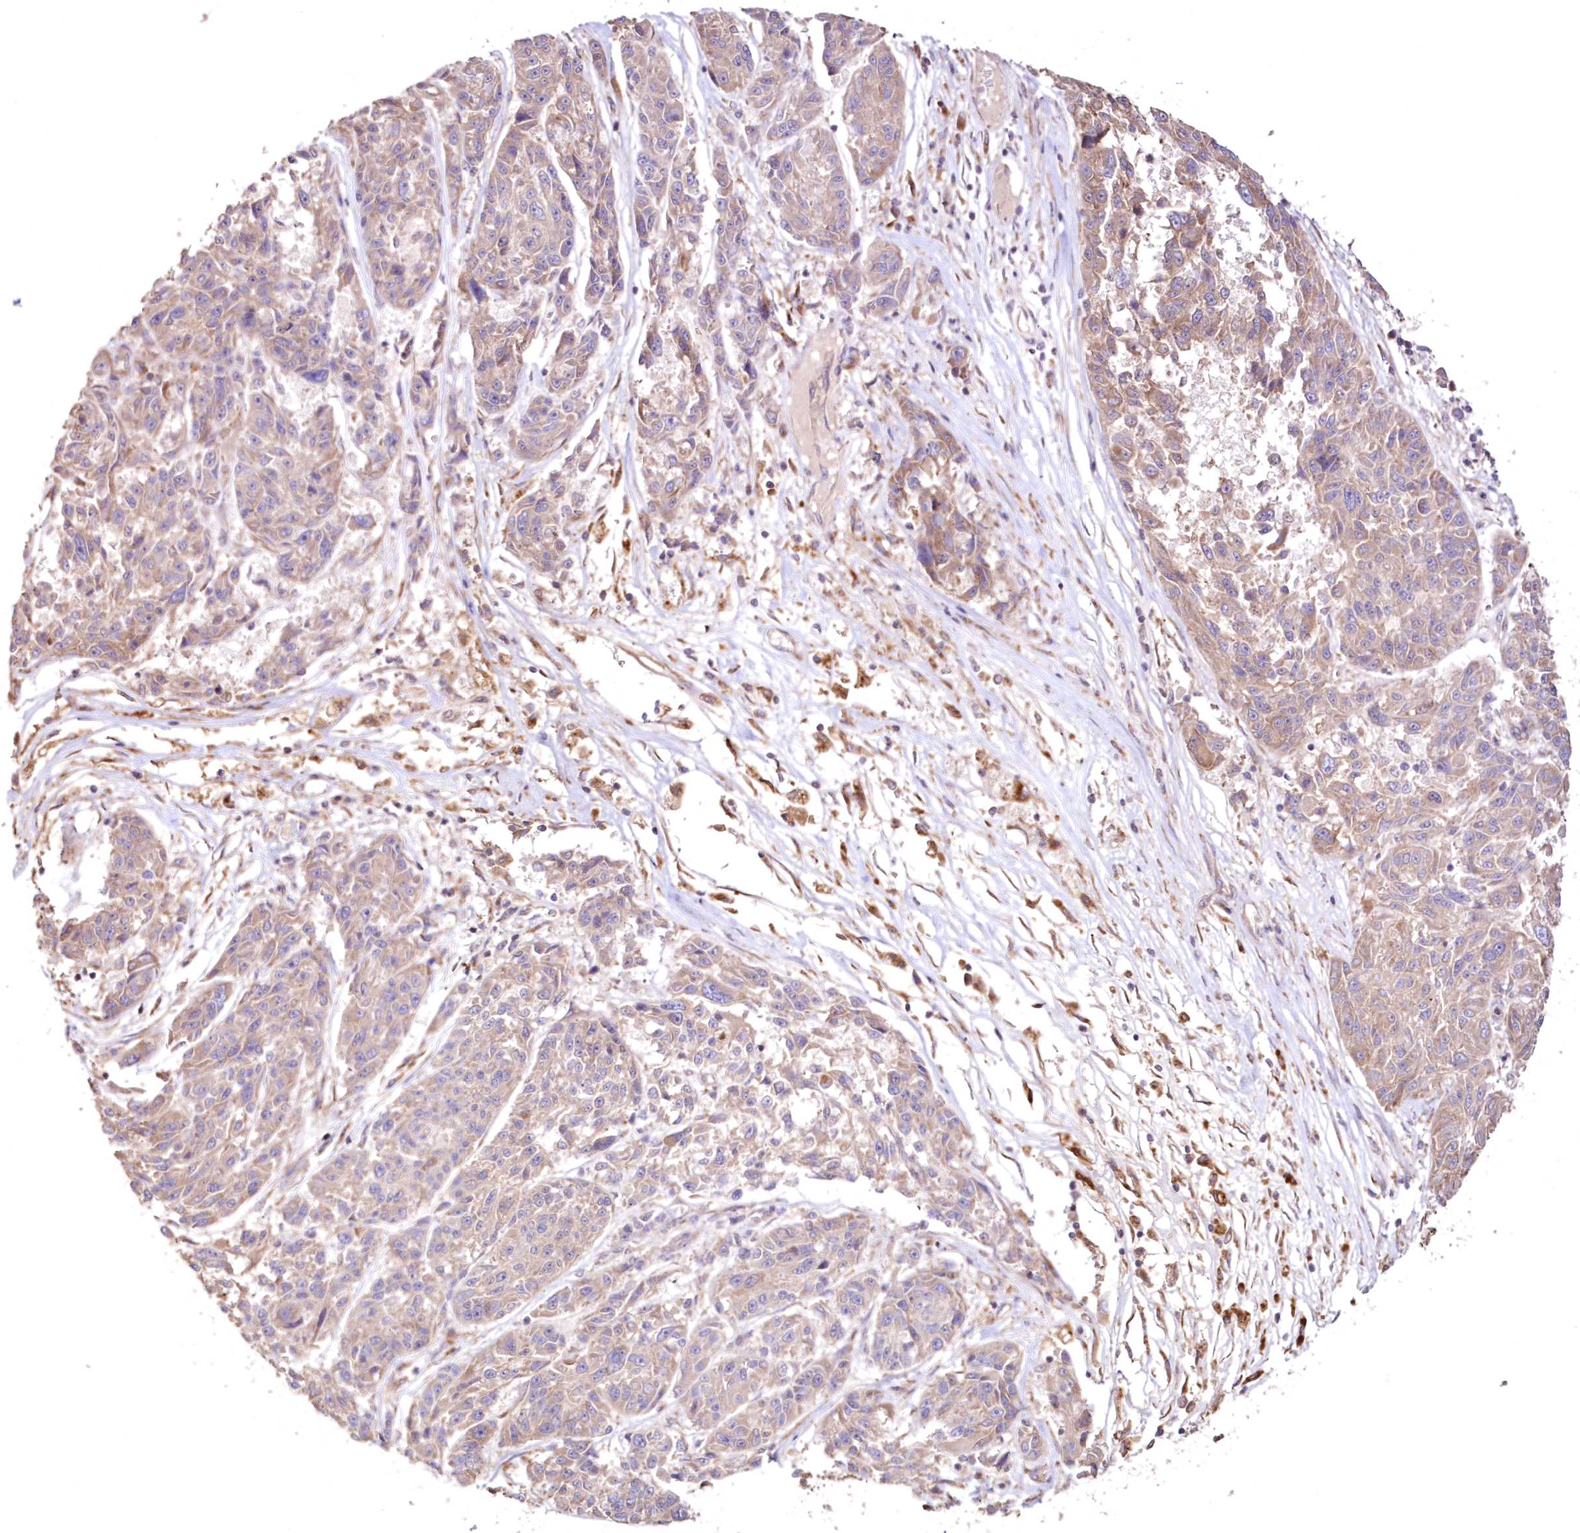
{"staining": {"intensity": "weak", "quantity": ">75%", "location": "cytoplasmic/membranous"}, "tissue": "melanoma", "cell_type": "Tumor cells", "image_type": "cancer", "snomed": [{"axis": "morphology", "description": "Malignant melanoma, NOS"}, {"axis": "topography", "description": "Skin"}], "caption": "An immunohistochemistry (IHC) image of tumor tissue is shown. Protein staining in brown labels weak cytoplasmic/membranous positivity in melanoma within tumor cells.", "gene": "DDO", "patient": {"sex": "male", "age": 53}}